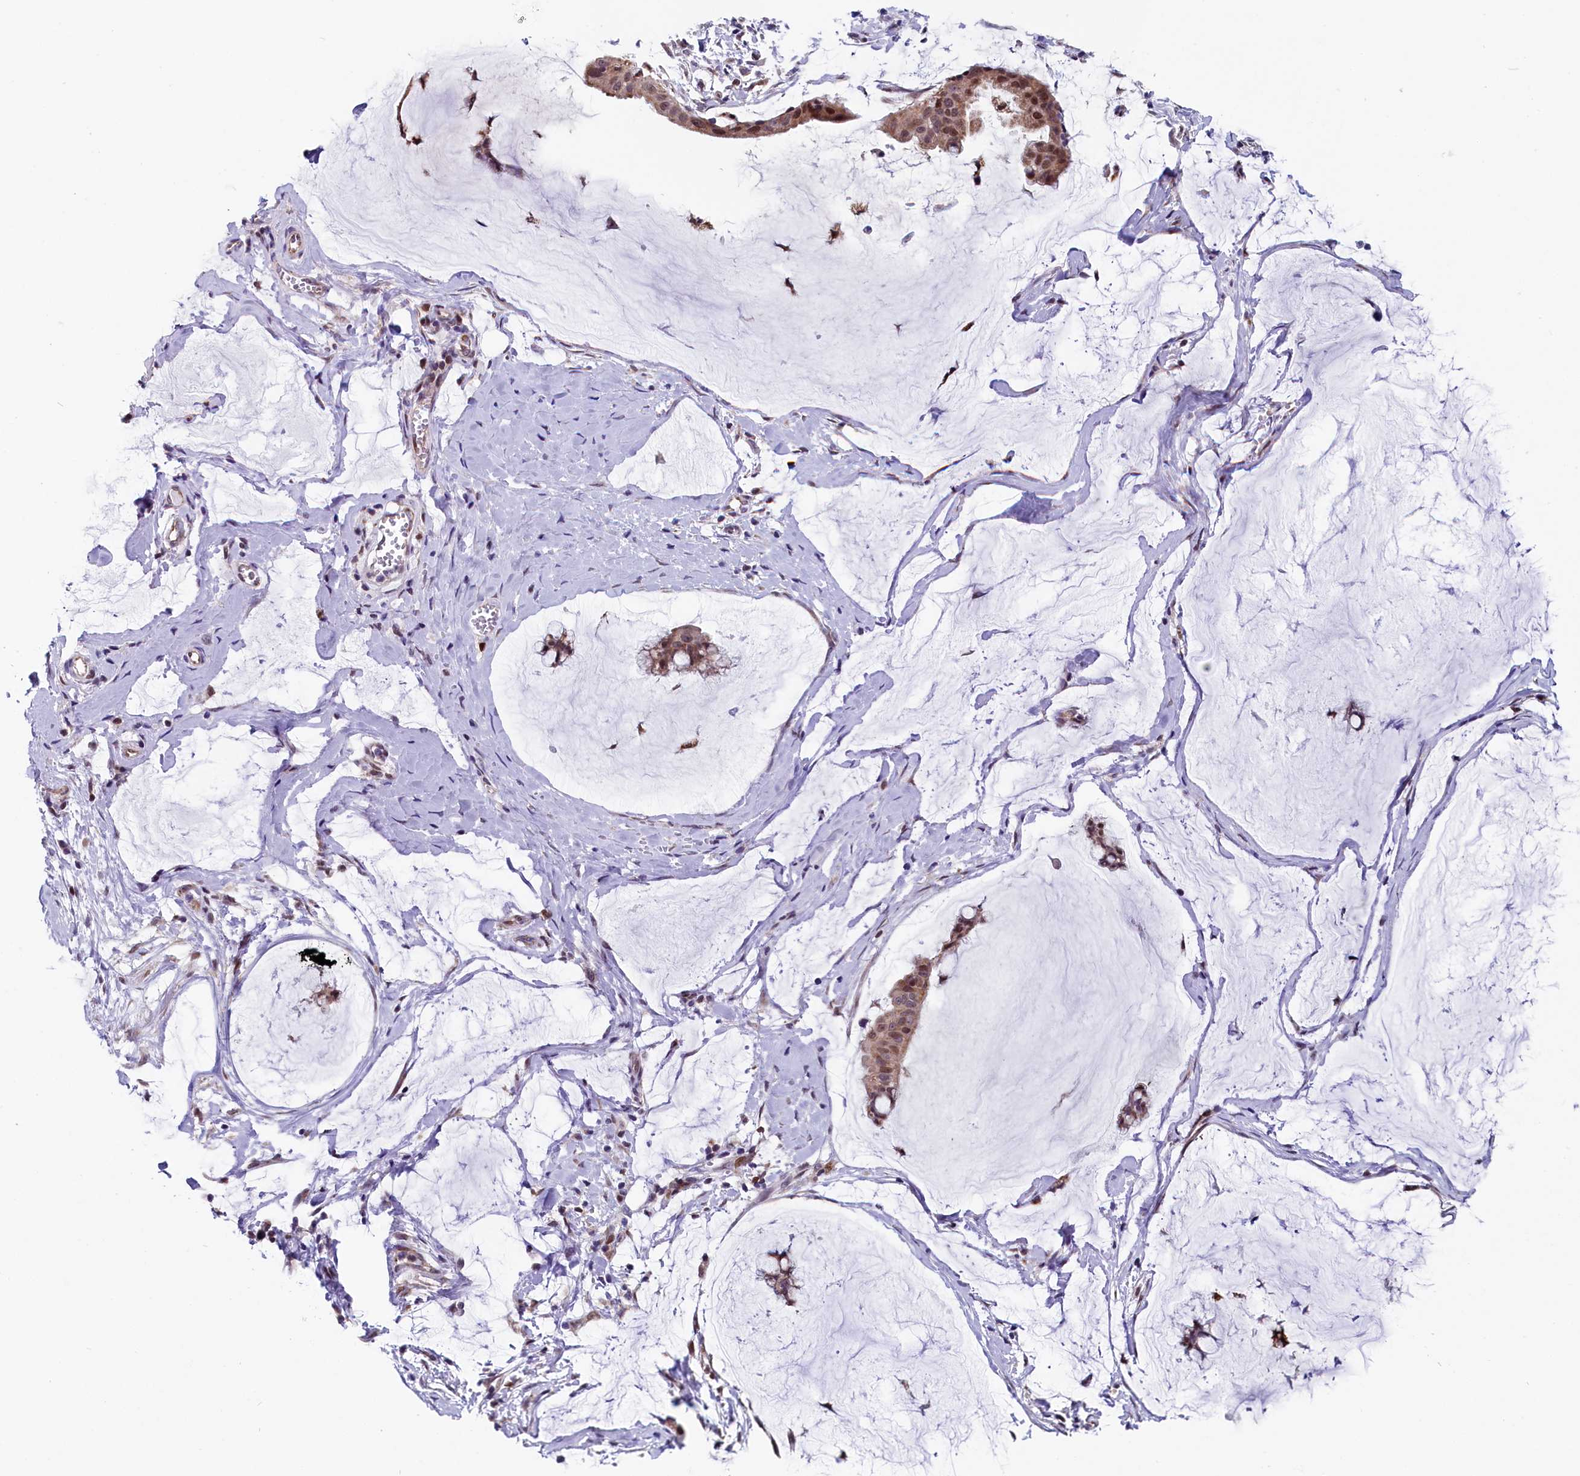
{"staining": {"intensity": "moderate", "quantity": ">75%", "location": "cytoplasmic/membranous,nuclear"}, "tissue": "ovarian cancer", "cell_type": "Tumor cells", "image_type": "cancer", "snomed": [{"axis": "morphology", "description": "Cystadenocarcinoma, mucinous, NOS"}, {"axis": "topography", "description": "Ovary"}], "caption": "A histopathology image of ovarian mucinous cystadenocarcinoma stained for a protein demonstrates moderate cytoplasmic/membranous and nuclear brown staining in tumor cells. (Brightfield microscopy of DAB IHC at high magnification).", "gene": "CIAPIN1", "patient": {"sex": "female", "age": 73}}